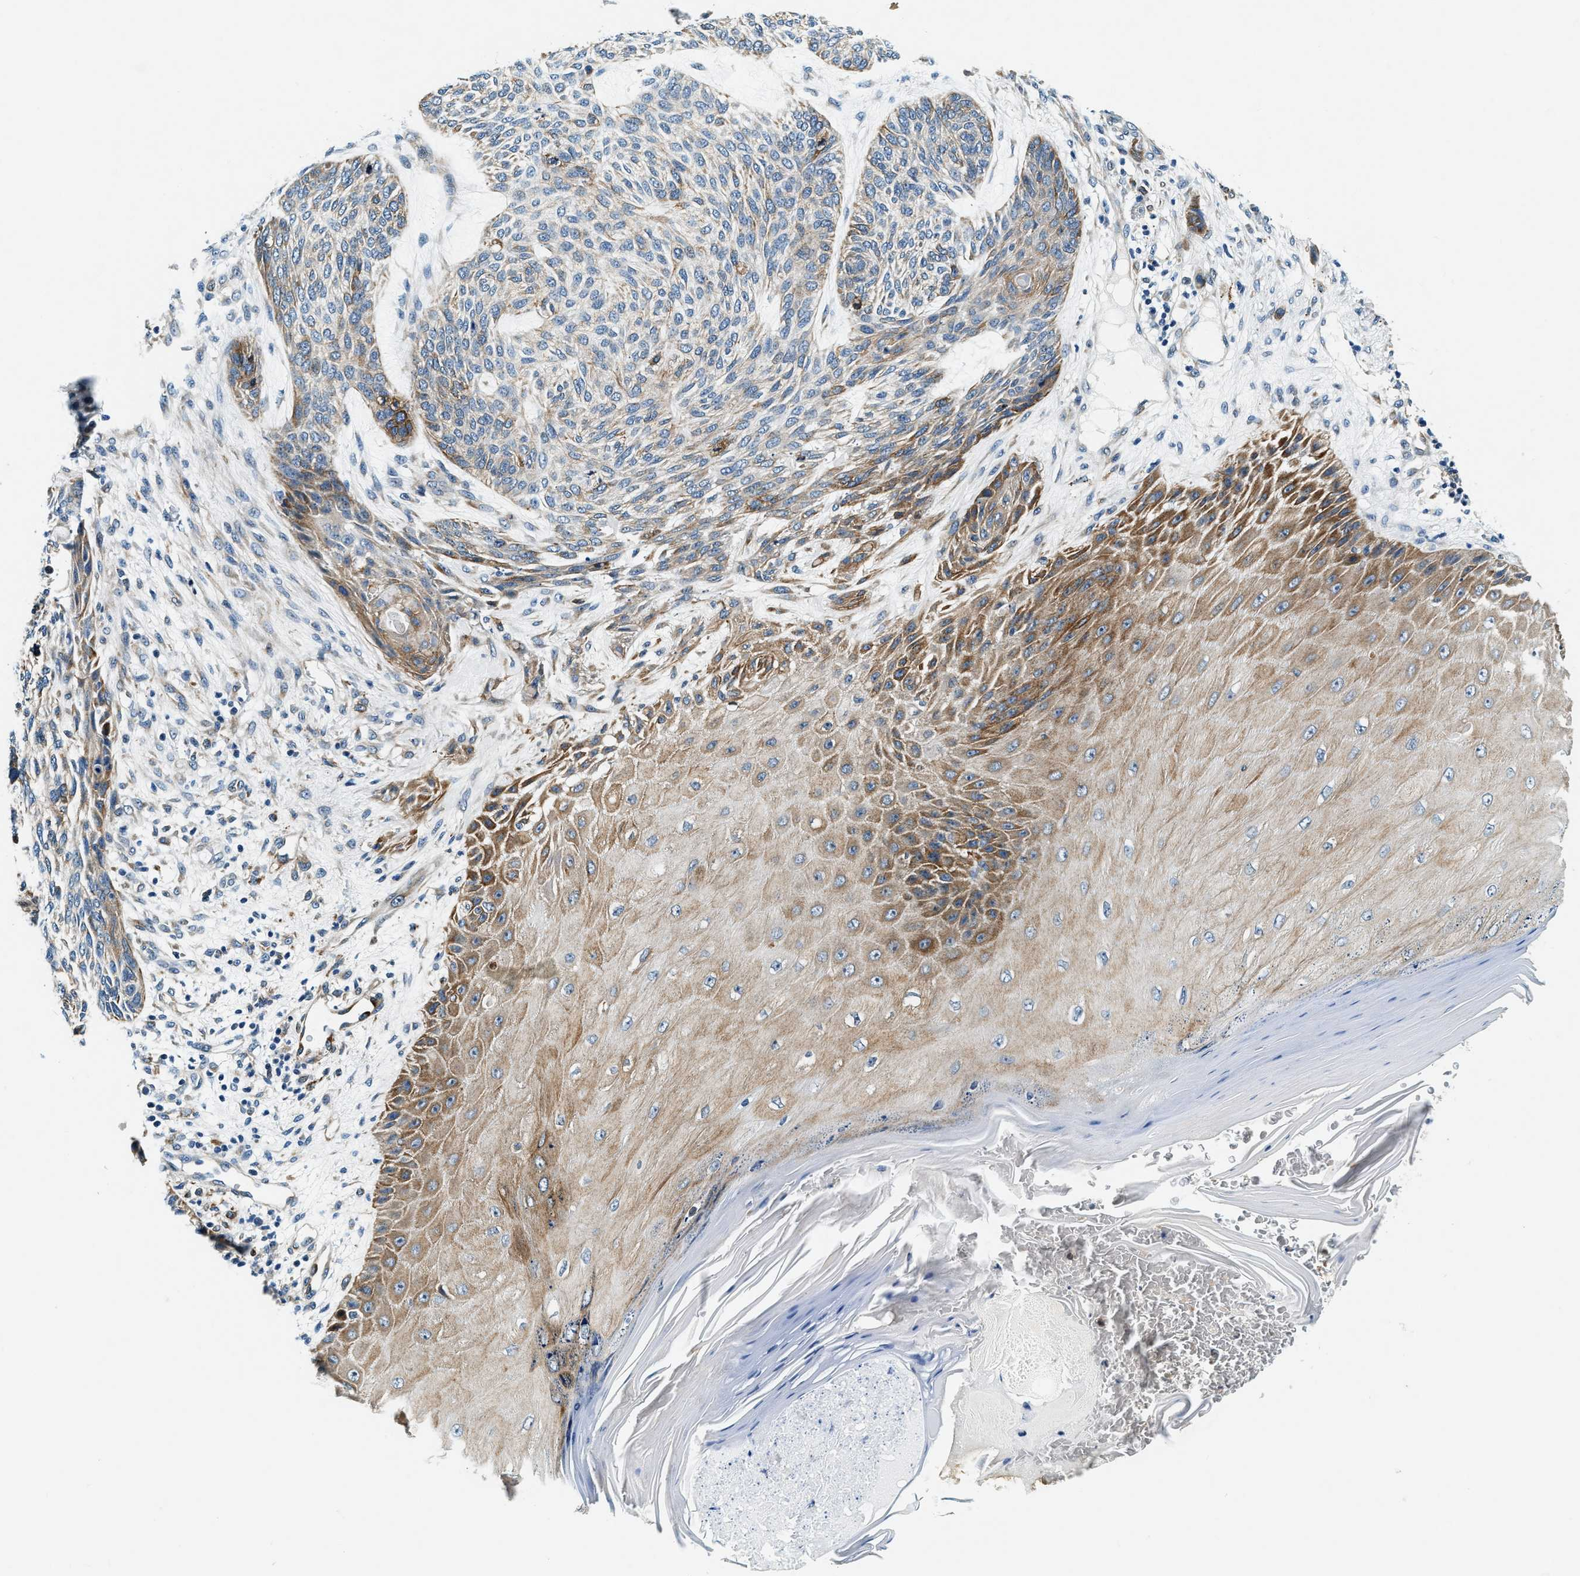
{"staining": {"intensity": "moderate", "quantity": "25%-75%", "location": "cytoplasmic/membranous"}, "tissue": "skin cancer", "cell_type": "Tumor cells", "image_type": "cancer", "snomed": [{"axis": "morphology", "description": "Basal cell carcinoma"}, {"axis": "topography", "description": "Skin"}], "caption": "The image demonstrates a brown stain indicating the presence of a protein in the cytoplasmic/membranous of tumor cells in skin cancer (basal cell carcinoma). The staining was performed using DAB, with brown indicating positive protein expression. Nuclei are stained blue with hematoxylin.", "gene": "C2orf66", "patient": {"sex": "male", "age": 55}}